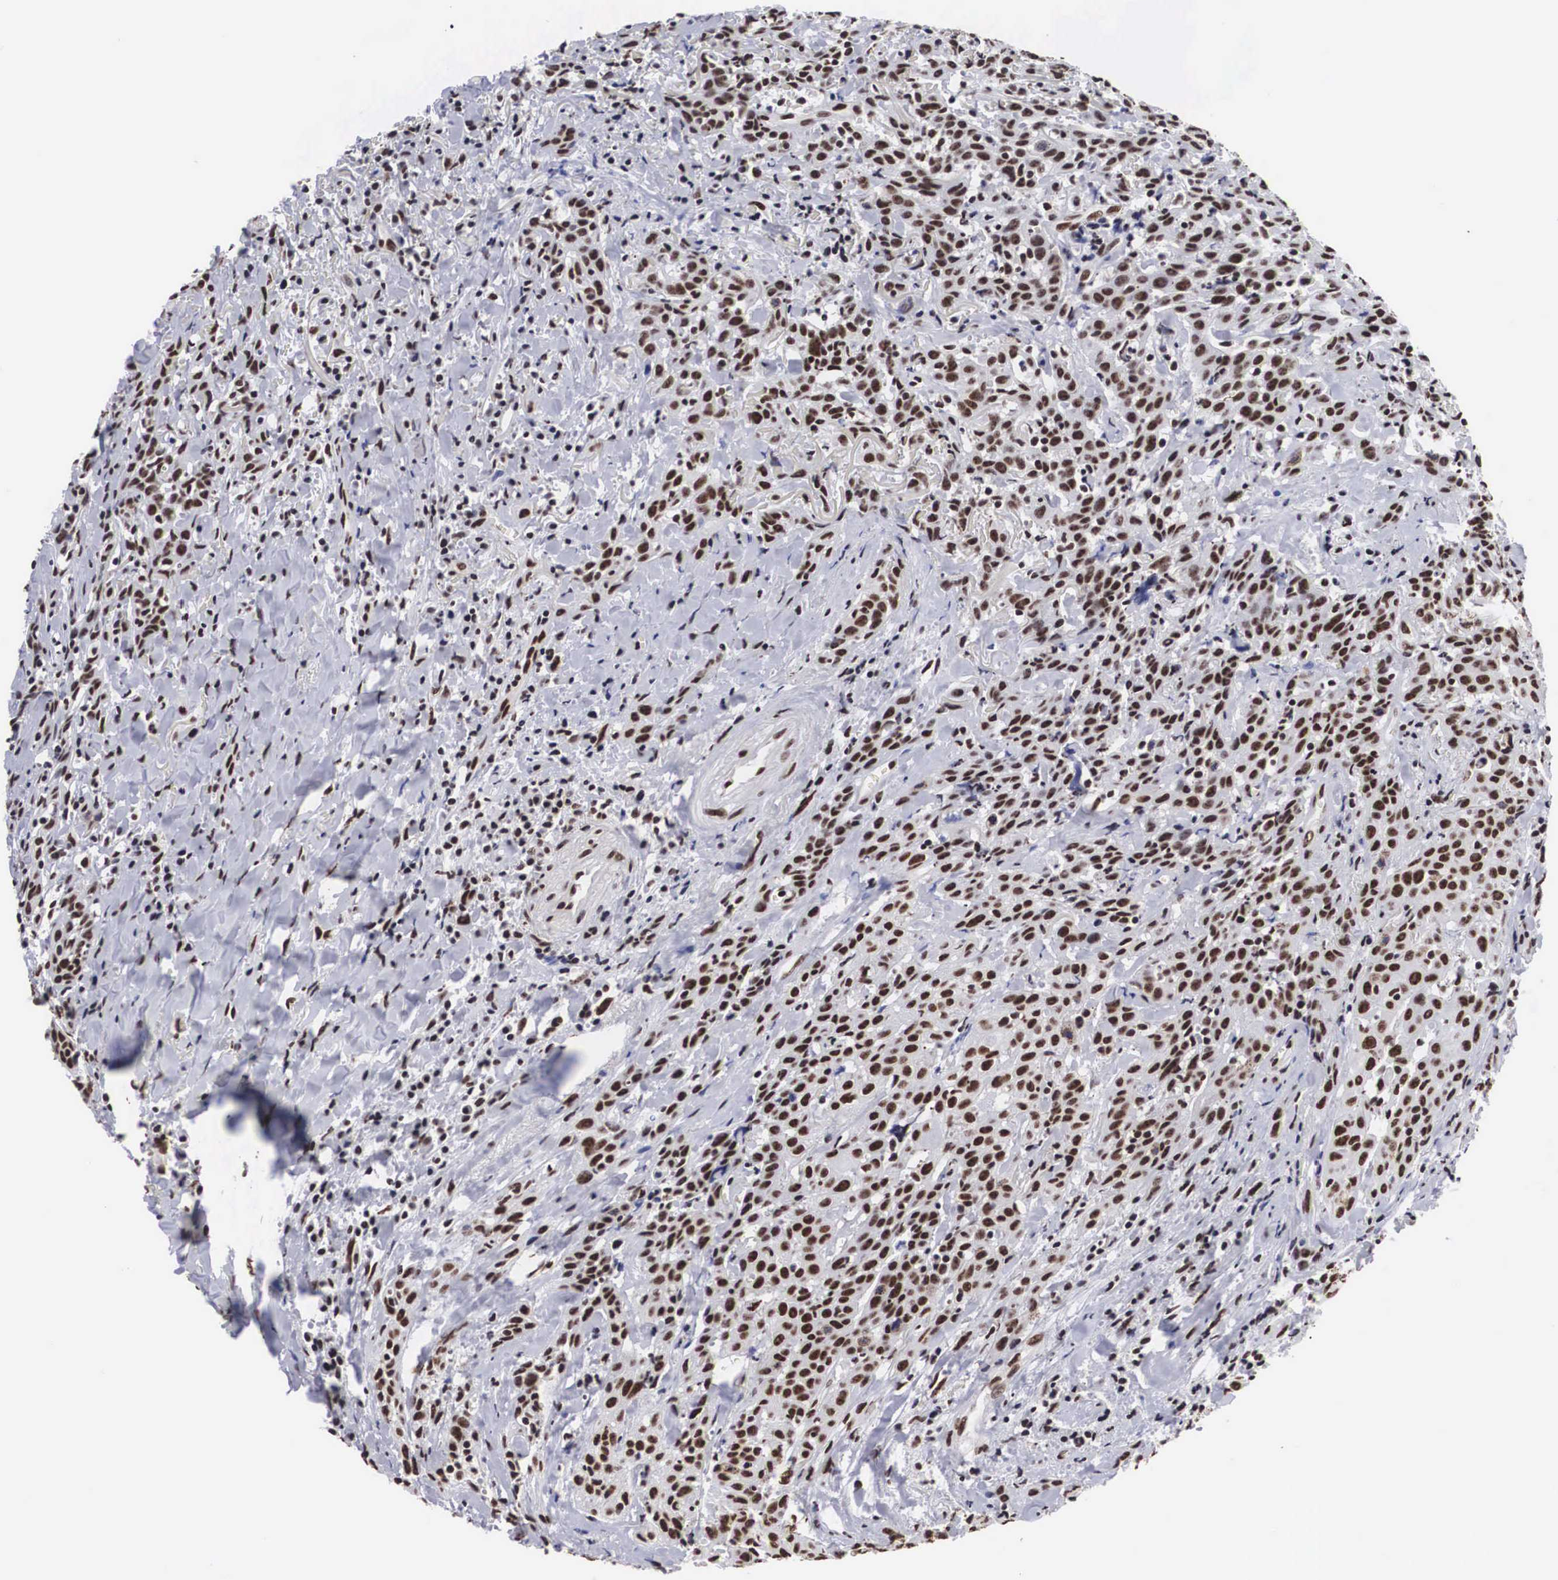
{"staining": {"intensity": "moderate", "quantity": ">75%", "location": "nuclear"}, "tissue": "head and neck cancer", "cell_type": "Tumor cells", "image_type": "cancer", "snomed": [{"axis": "morphology", "description": "Squamous cell carcinoma, NOS"}, {"axis": "topography", "description": "Oral tissue"}, {"axis": "topography", "description": "Head-Neck"}], "caption": "A brown stain shows moderate nuclear positivity of a protein in human head and neck cancer (squamous cell carcinoma) tumor cells.", "gene": "ACIN1", "patient": {"sex": "female", "age": 82}}